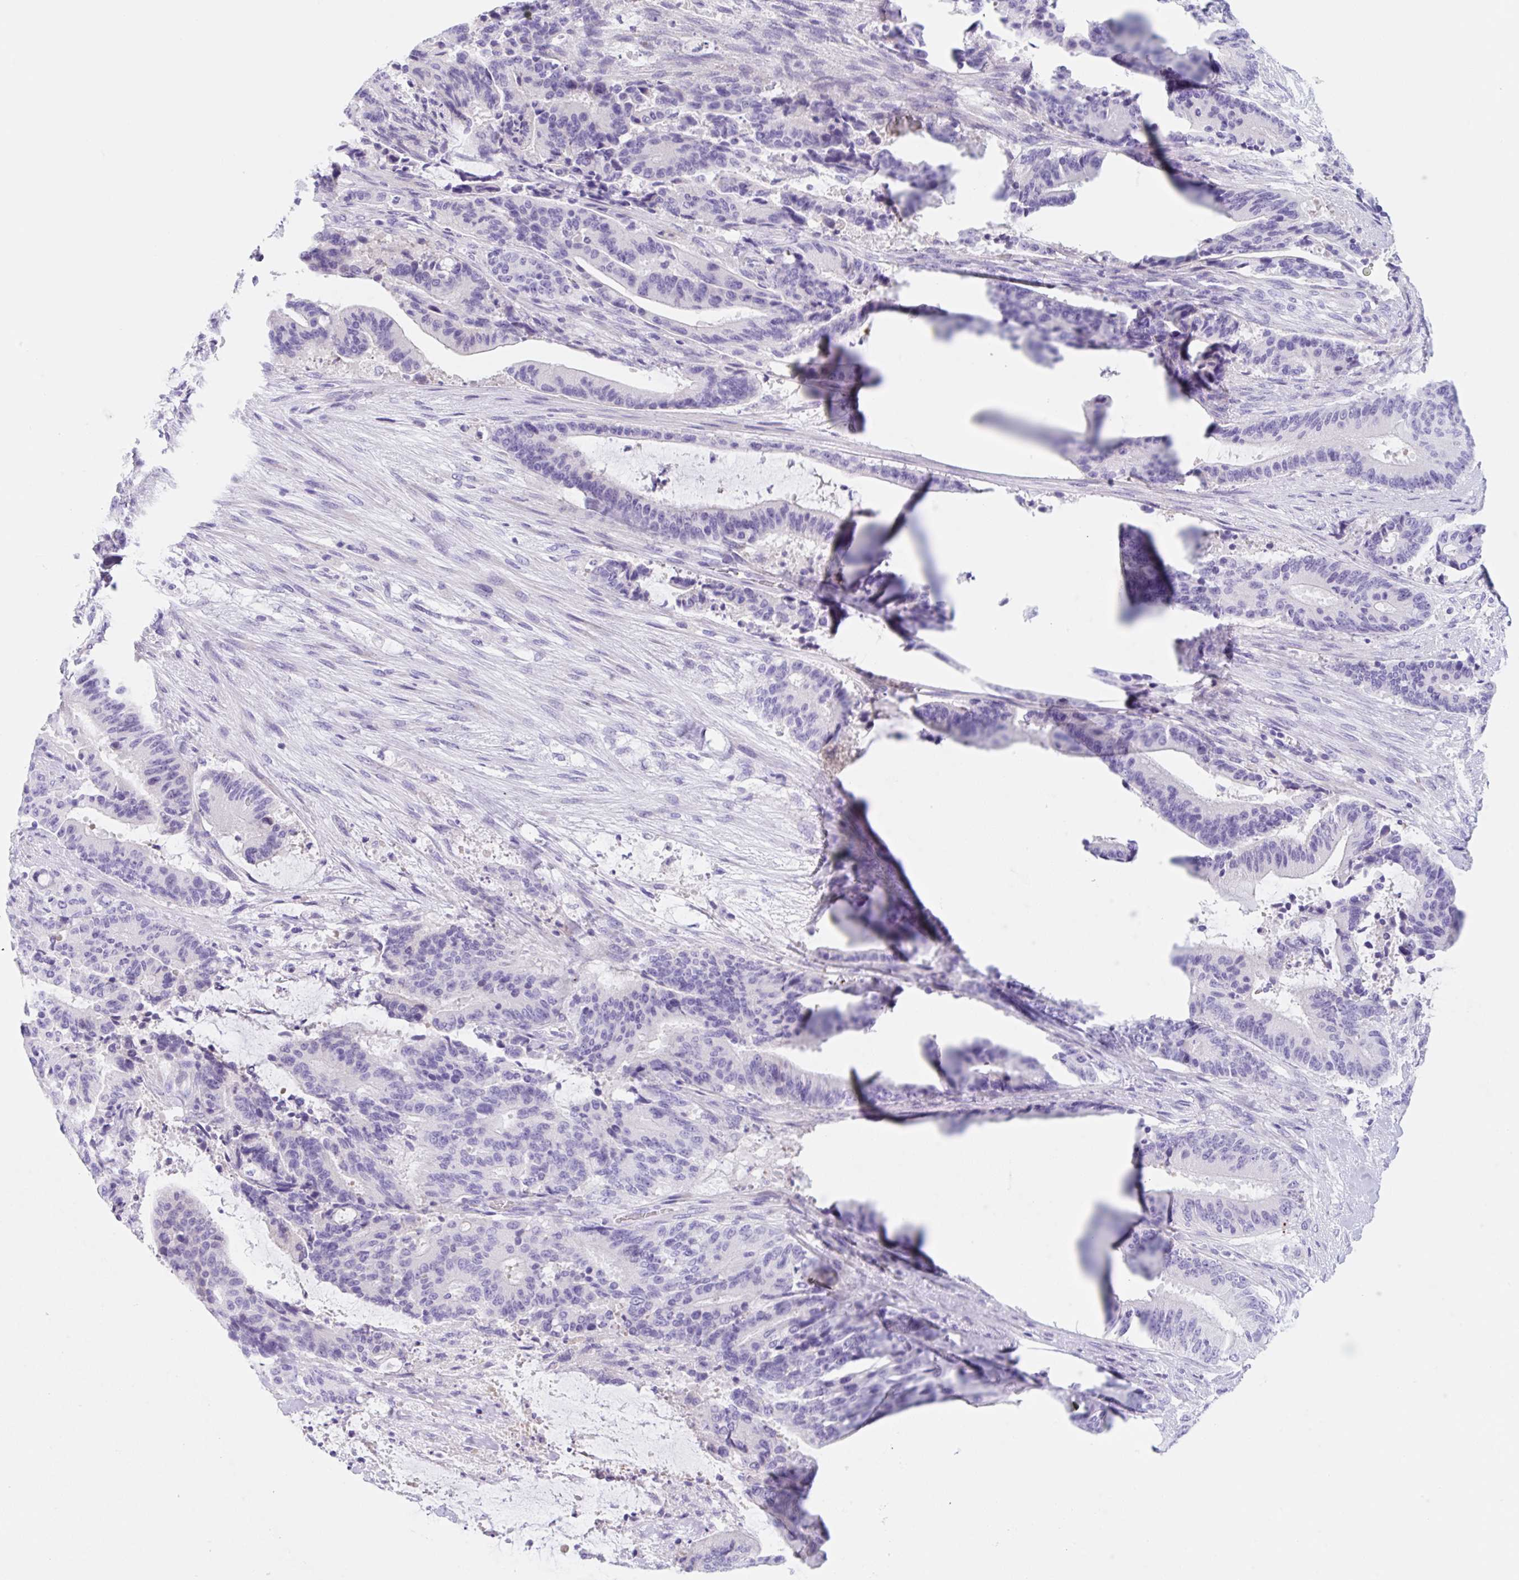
{"staining": {"intensity": "negative", "quantity": "none", "location": "none"}, "tissue": "liver cancer", "cell_type": "Tumor cells", "image_type": "cancer", "snomed": [{"axis": "morphology", "description": "Normal tissue, NOS"}, {"axis": "morphology", "description": "Cholangiocarcinoma"}, {"axis": "topography", "description": "Liver"}, {"axis": "topography", "description": "Peripheral nerve tissue"}], "caption": "This is a image of immunohistochemistry (IHC) staining of cholangiocarcinoma (liver), which shows no positivity in tumor cells. The staining was performed using DAB (3,3'-diaminobenzidine) to visualize the protein expression in brown, while the nuclei were stained in blue with hematoxylin (Magnification: 20x).", "gene": "KLK8", "patient": {"sex": "female", "age": 73}}